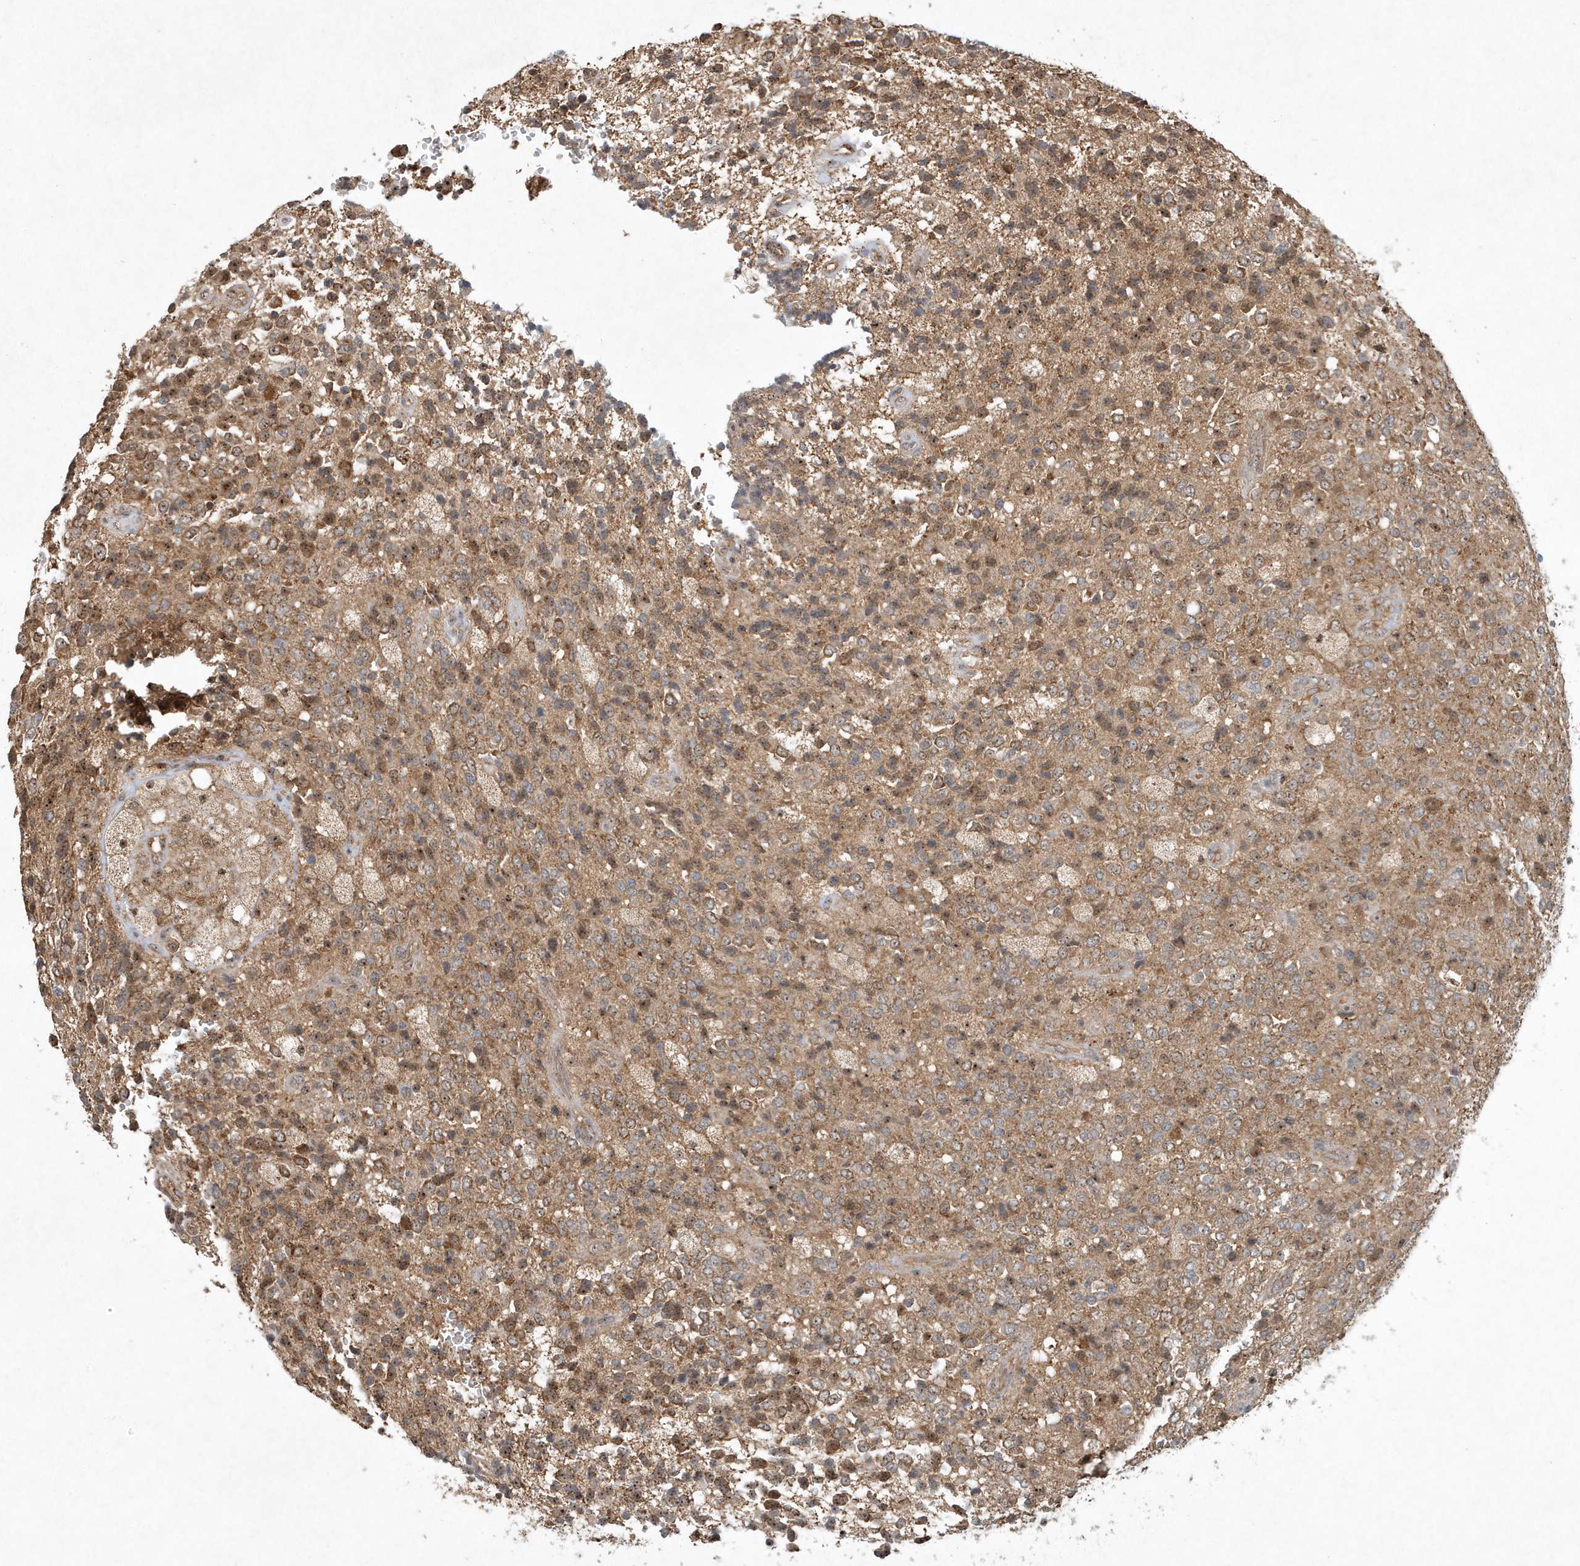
{"staining": {"intensity": "moderate", "quantity": "25%-75%", "location": "cytoplasmic/membranous"}, "tissue": "glioma", "cell_type": "Tumor cells", "image_type": "cancer", "snomed": [{"axis": "morphology", "description": "Glioma, malignant, High grade"}, {"axis": "topography", "description": "pancreas cauda"}], "caption": "Immunohistochemistry (IHC) histopathology image of neoplastic tissue: glioma stained using immunohistochemistry (IHC) exhibits medium levels of moderate protein expression localized specifically in the cytoplasmic/membranous of tumor cells, appearing as a cytoplasmic/membranous brown color.", "gene": "ABCB9", "patient": {"sex": "male", "age": 60}}